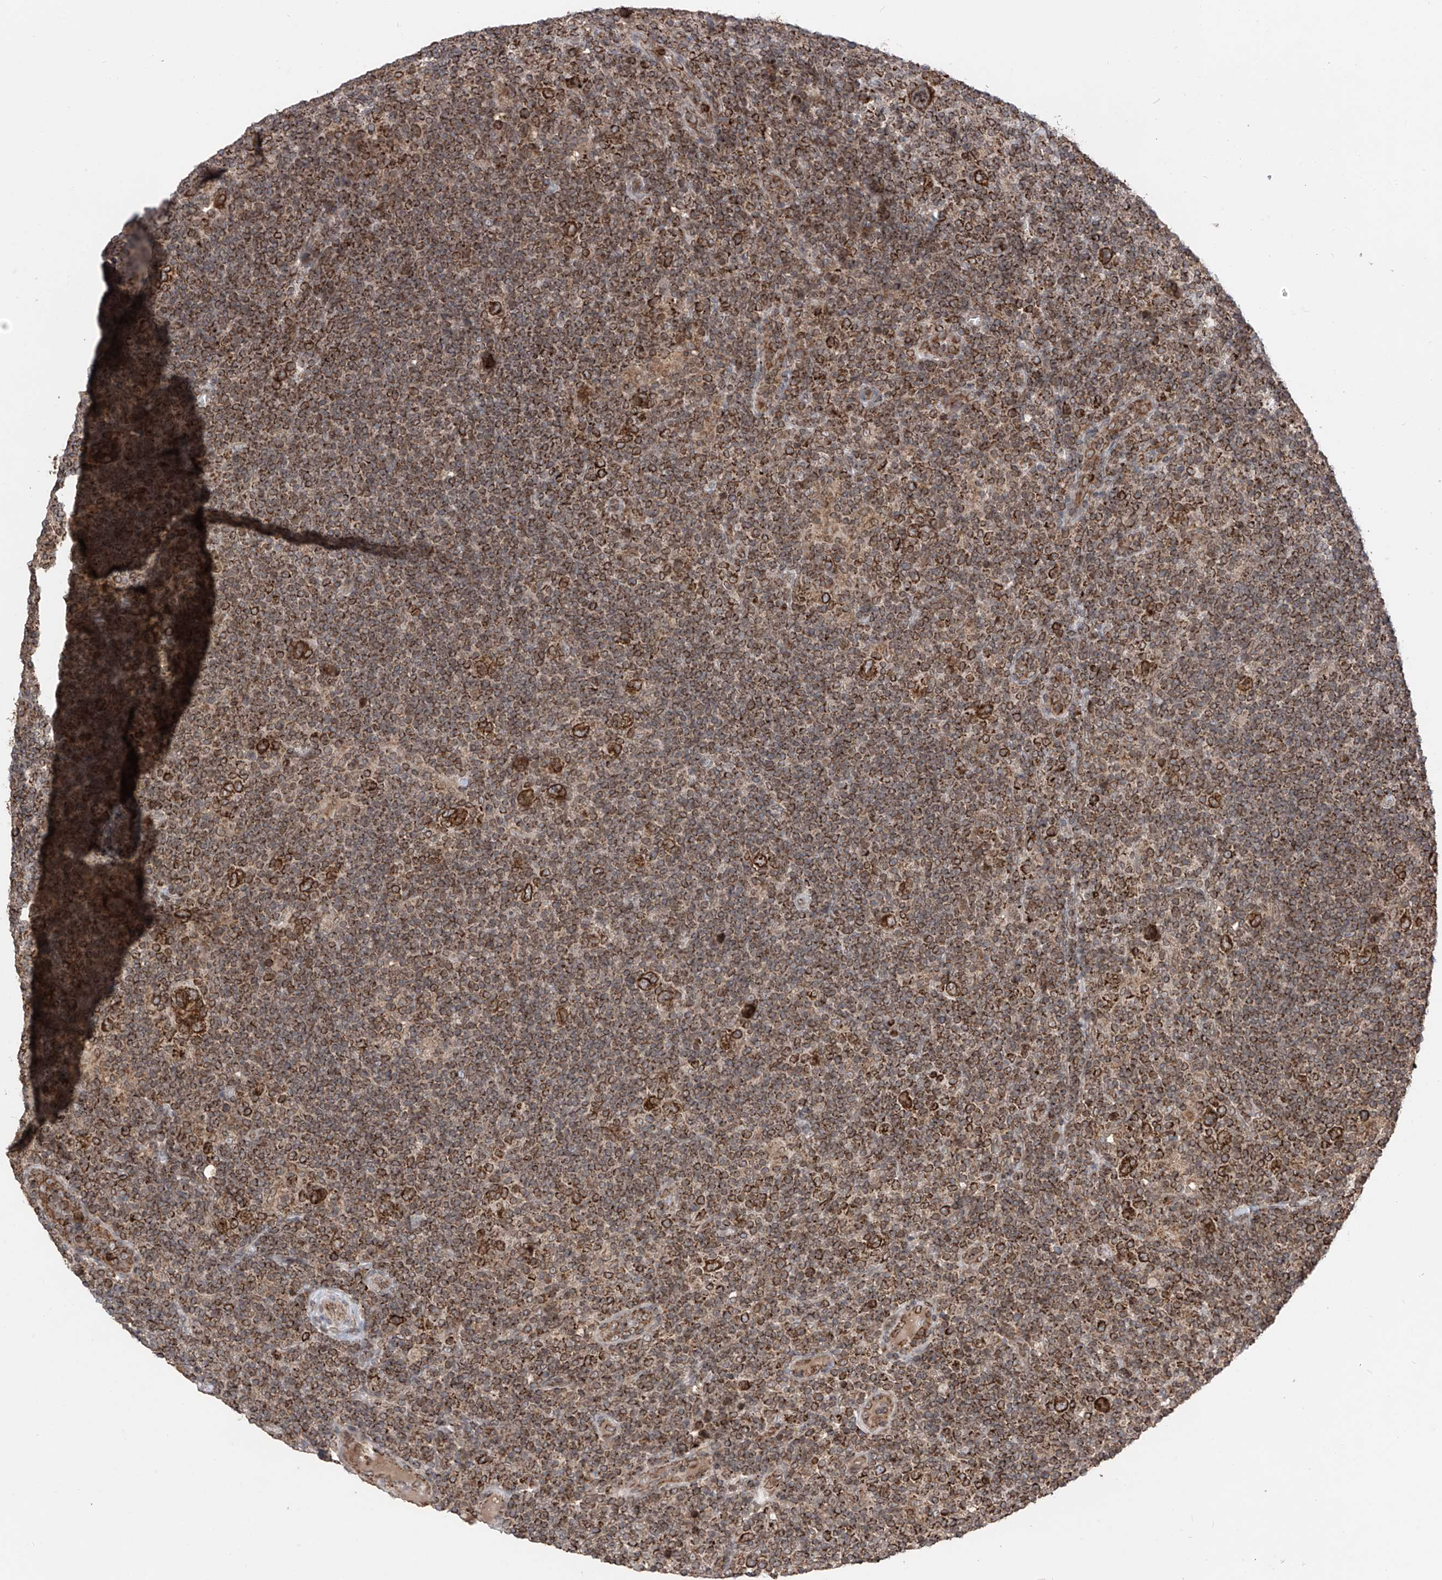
{"staining": {"intensity": "strong", "quantity": ">75%", "location": "cytoplasmic/membranous,nuclear"}, "tissue": "lymphoma", "cell_type": "Tumor cells", "image_type": "cancer", "snomed": [{"axis": "morphology", "description": "Hodgkin's disease, NOS"}, {"axis": "topography", "description": "Lymph node"}], "caption": "Hodgkin's disease stained for a protein (brown) displays strong cytoplasmic/membranous and nuclear positive staining in approximately >75% of tumor cells.", "gene": "AHCTF1", "patient": {"sex": "female", "age": 57}}